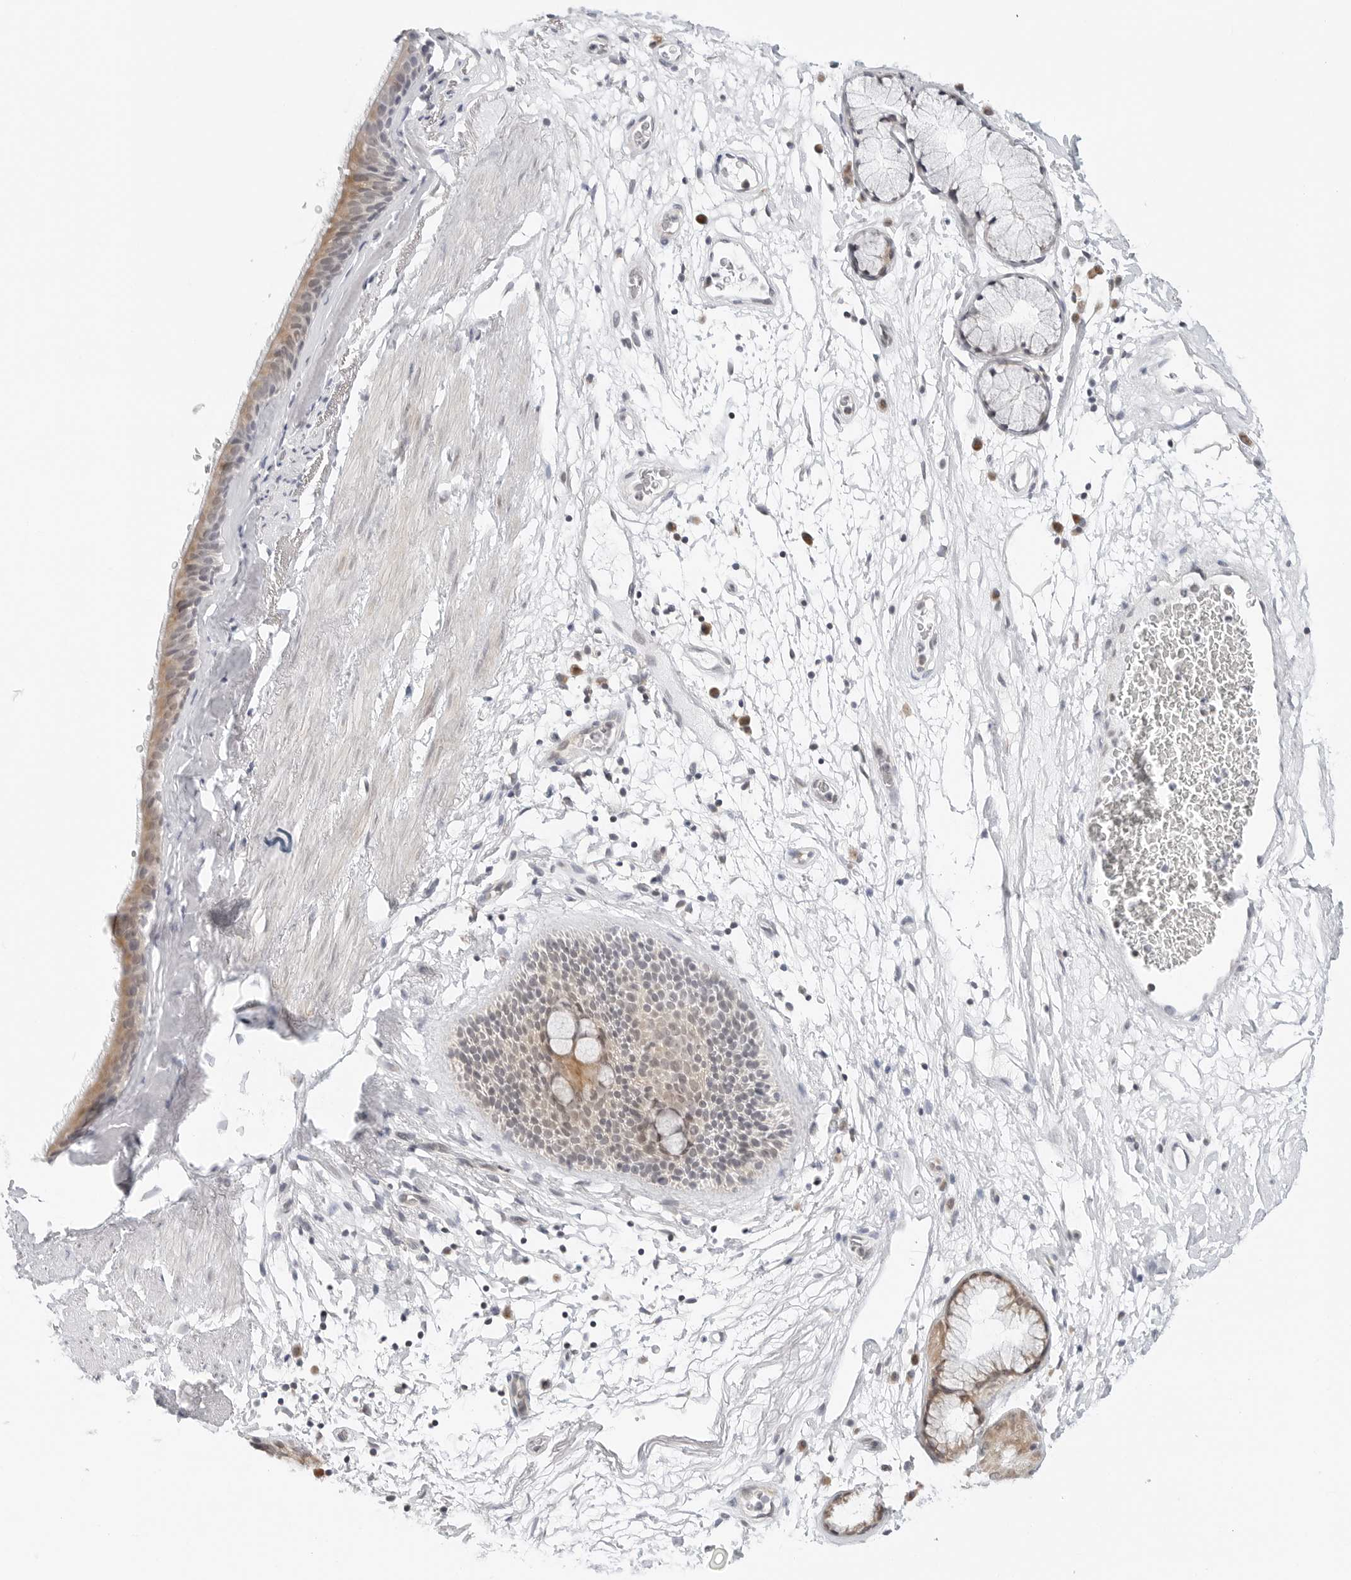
{"staining": {"intensity": "moderate", "quantity": ">75%", "location": "cytoplasmic/membranous"}, "tissue": "bronchus", "cell_type": "Respiratory epithelial cells", "image_type": "normal", "snomed": [{"axis": "morphology", "description": "Normal tissue, NOS"}, {"axis": "topography", "description": "Cartilage tissue"}], "caption": "There is medium levels of moderate cytoplasmic/membranous positivity in respiratory epithelial cells of unremarkable bronchus, as demonstrated by immunohistochemical staining (brown color).", "gene": "POLR3GL", "patient": {"sex": "female", "age": 63}}